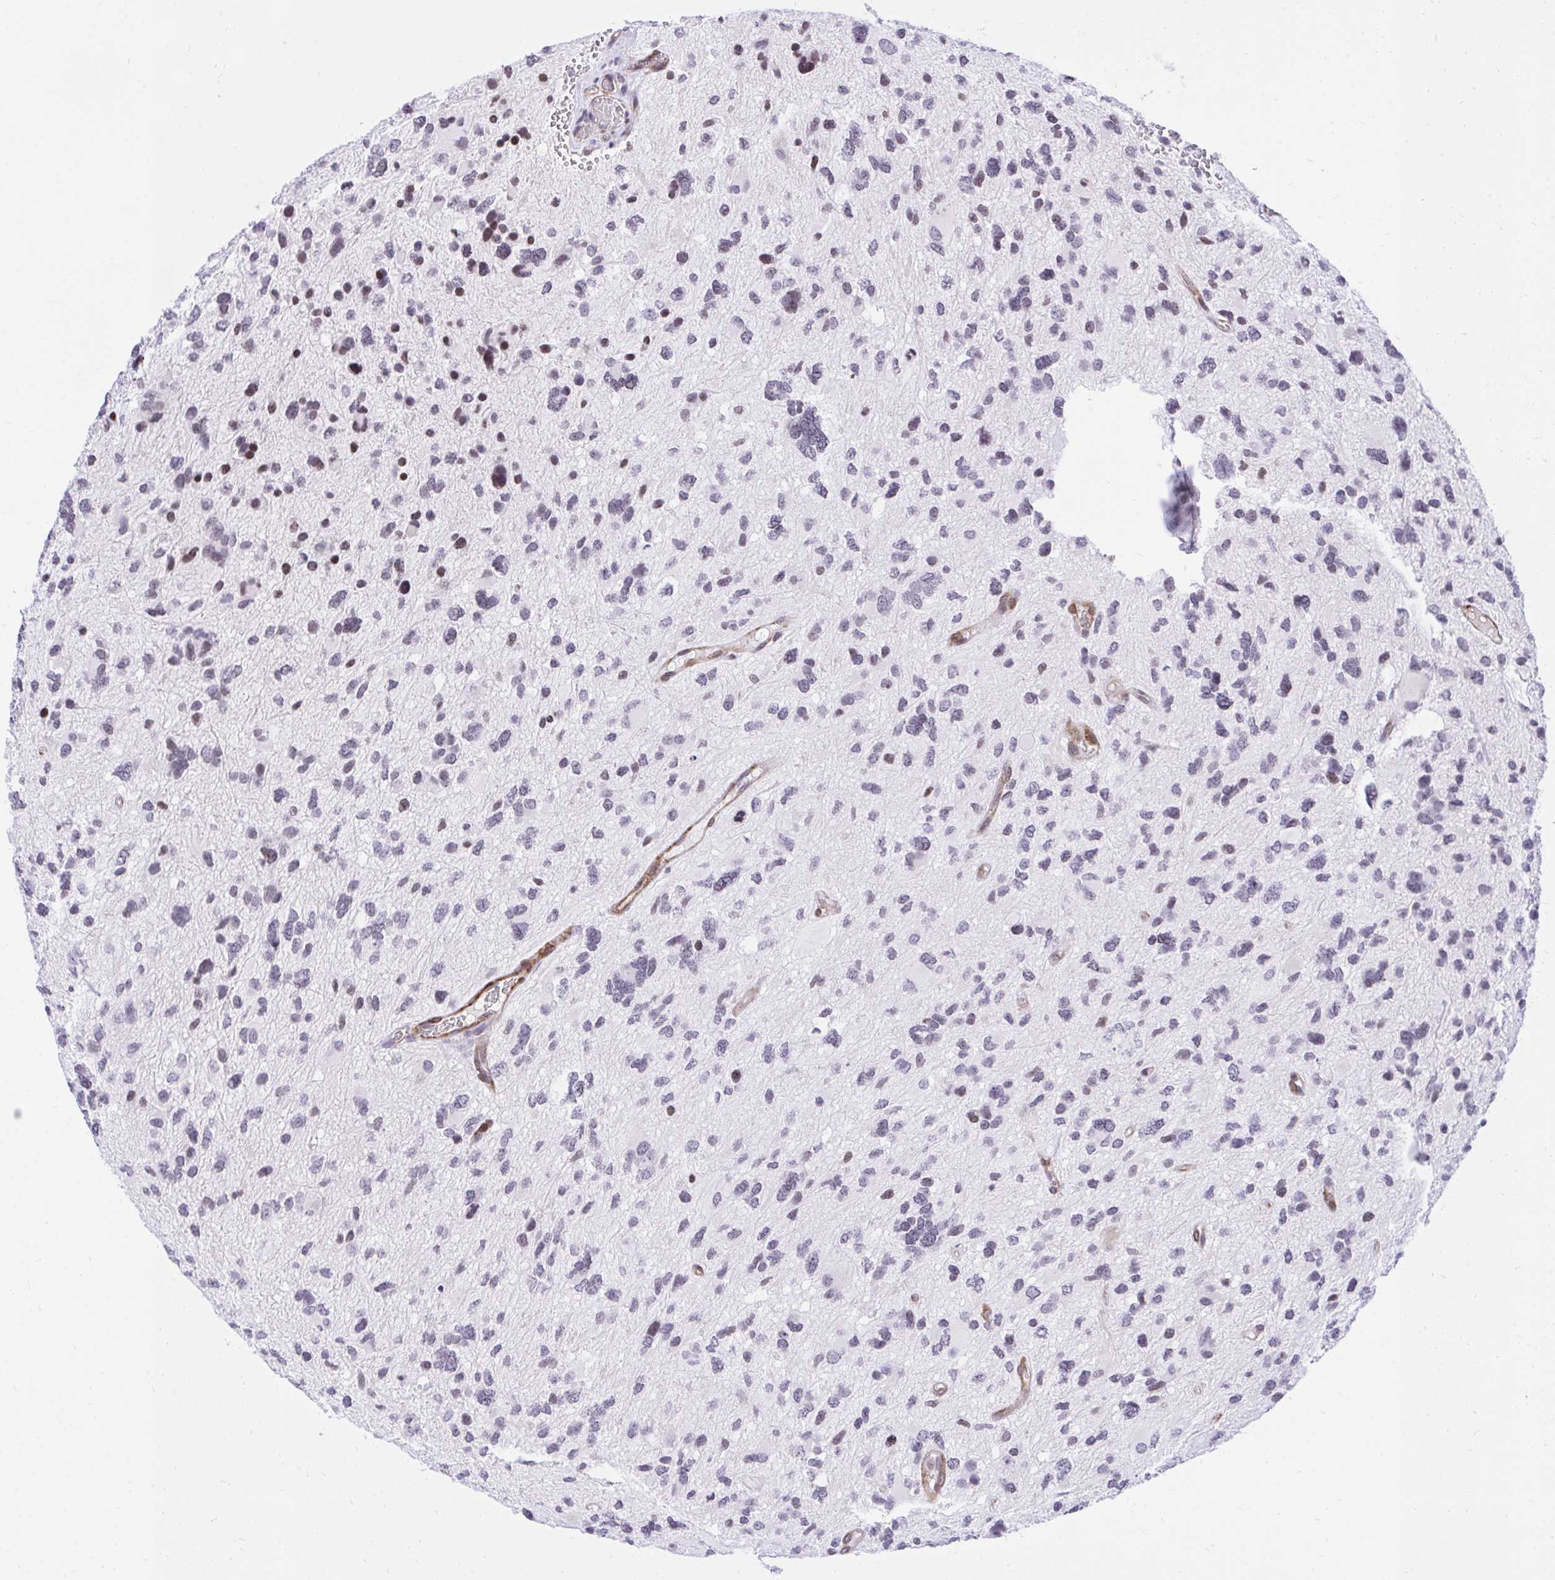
{"staining": {"intensity": "moderate", "quantity": "<25%", "location": "nuclear"}, "tissue": "glioma", "cell_type": "Tumor cells", "image_type": "cancer", "snomed": [{"axis": "morphology", "description": "Glioma, malignant, High grade"}, {"axis": "topography", "description": "Brain"}], "caption": "Human high-grade glioma (malignant) stained with a protein marker demonstrates moderate staining in tumor cells.", "gene": "KCNN4", "patient": {"sex": "female", "age": 11}}